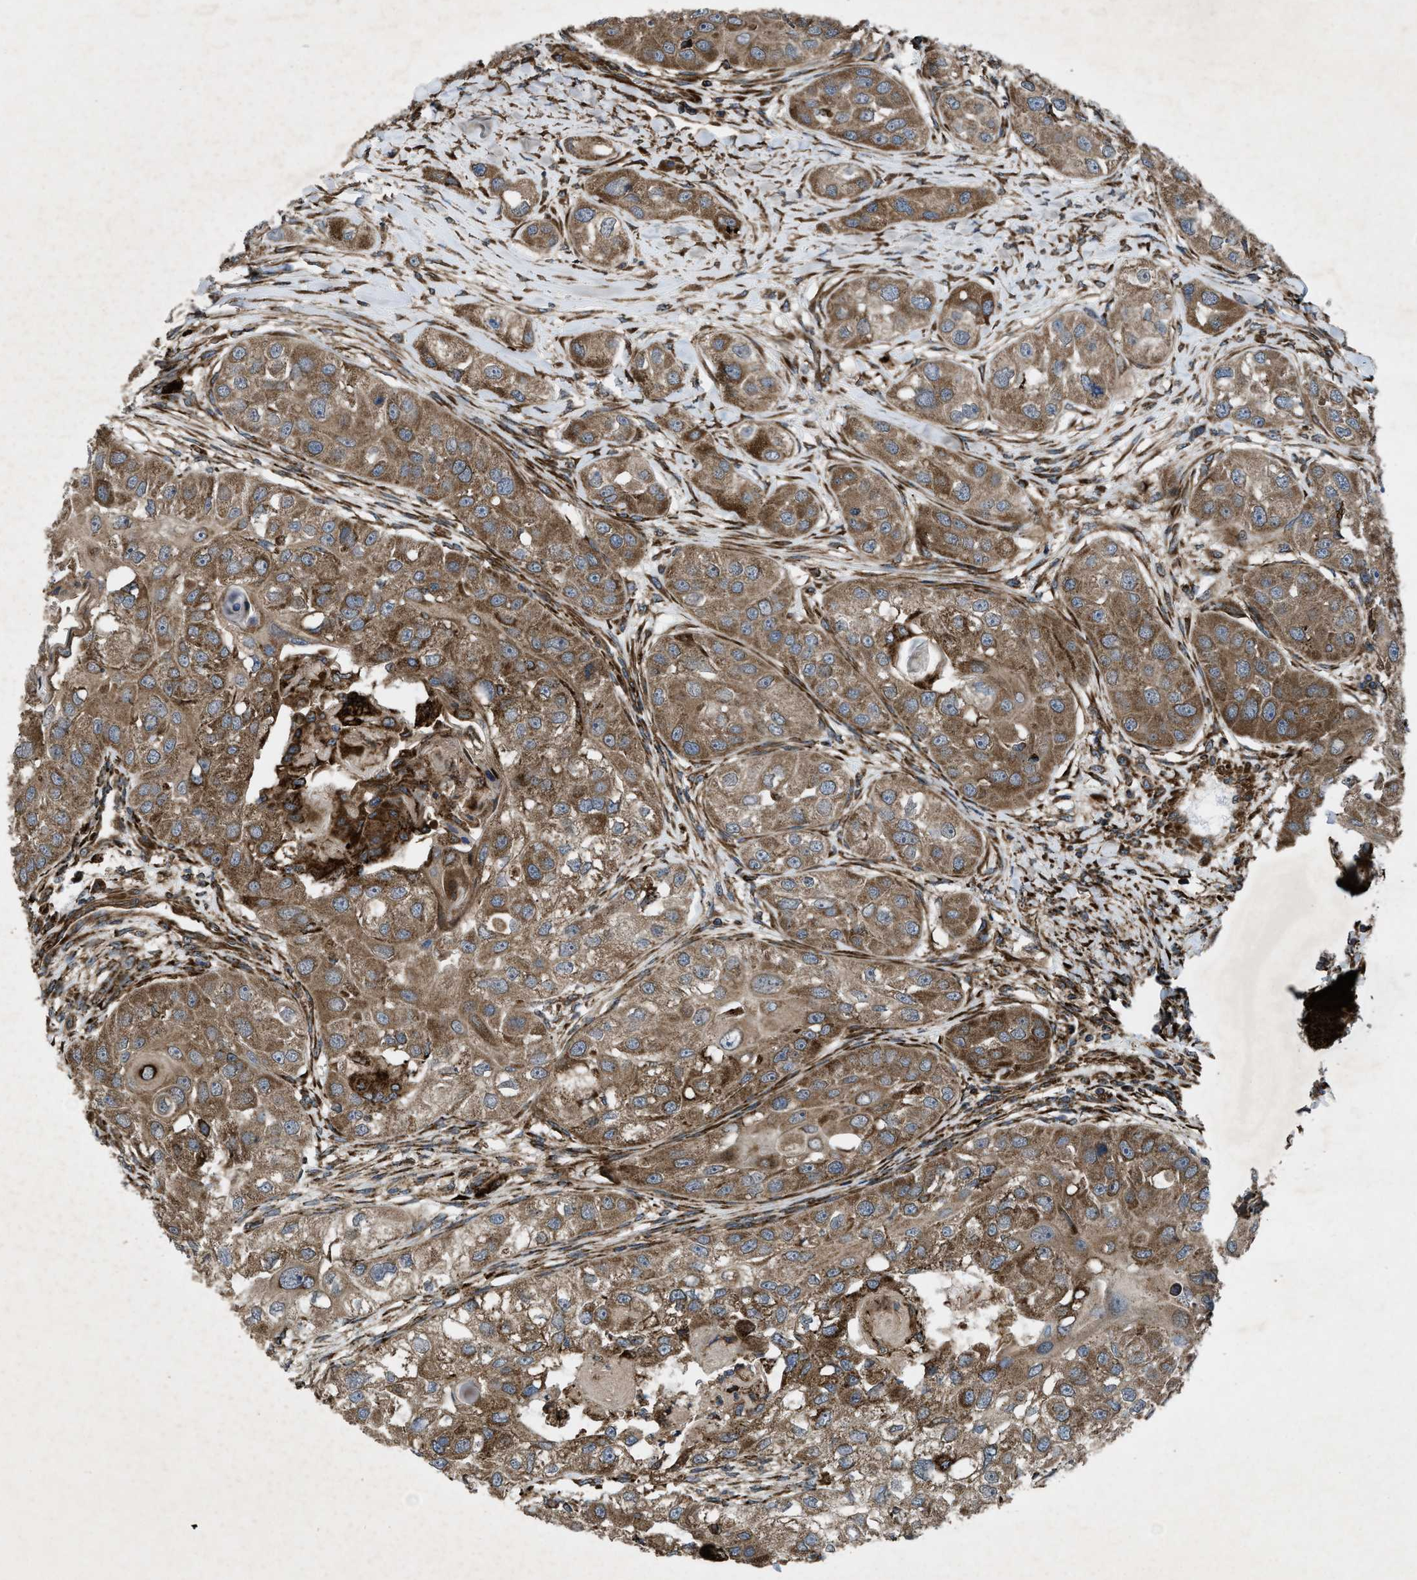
{"staining": {"intensity": "moderate", "quantity": ">75%", "location": "cytoplasmic/membranous"}, "tissue": "head and neck cancer", "cell_type": "Tumor cells", "image_type": "cancer", "snomed": [{"axis": "morphology", "description": "Normal tissue, NOS"}, {"axis": "morphology", "description": "Squamous cell carcinoma, NOS"}, {"axis": "topography", "description": "Skeletal muscle"}, {"axis": "topography", "description": "Head-Neck"}], "caption": "Immunohistochemical staining of head and neck cancer demonstrates medium levels of moderate cytoplasmic/membranous positivity in about >75% of tumor cells.", "gene": "PER3", "patient": {"sex": "male", "age": 51}}